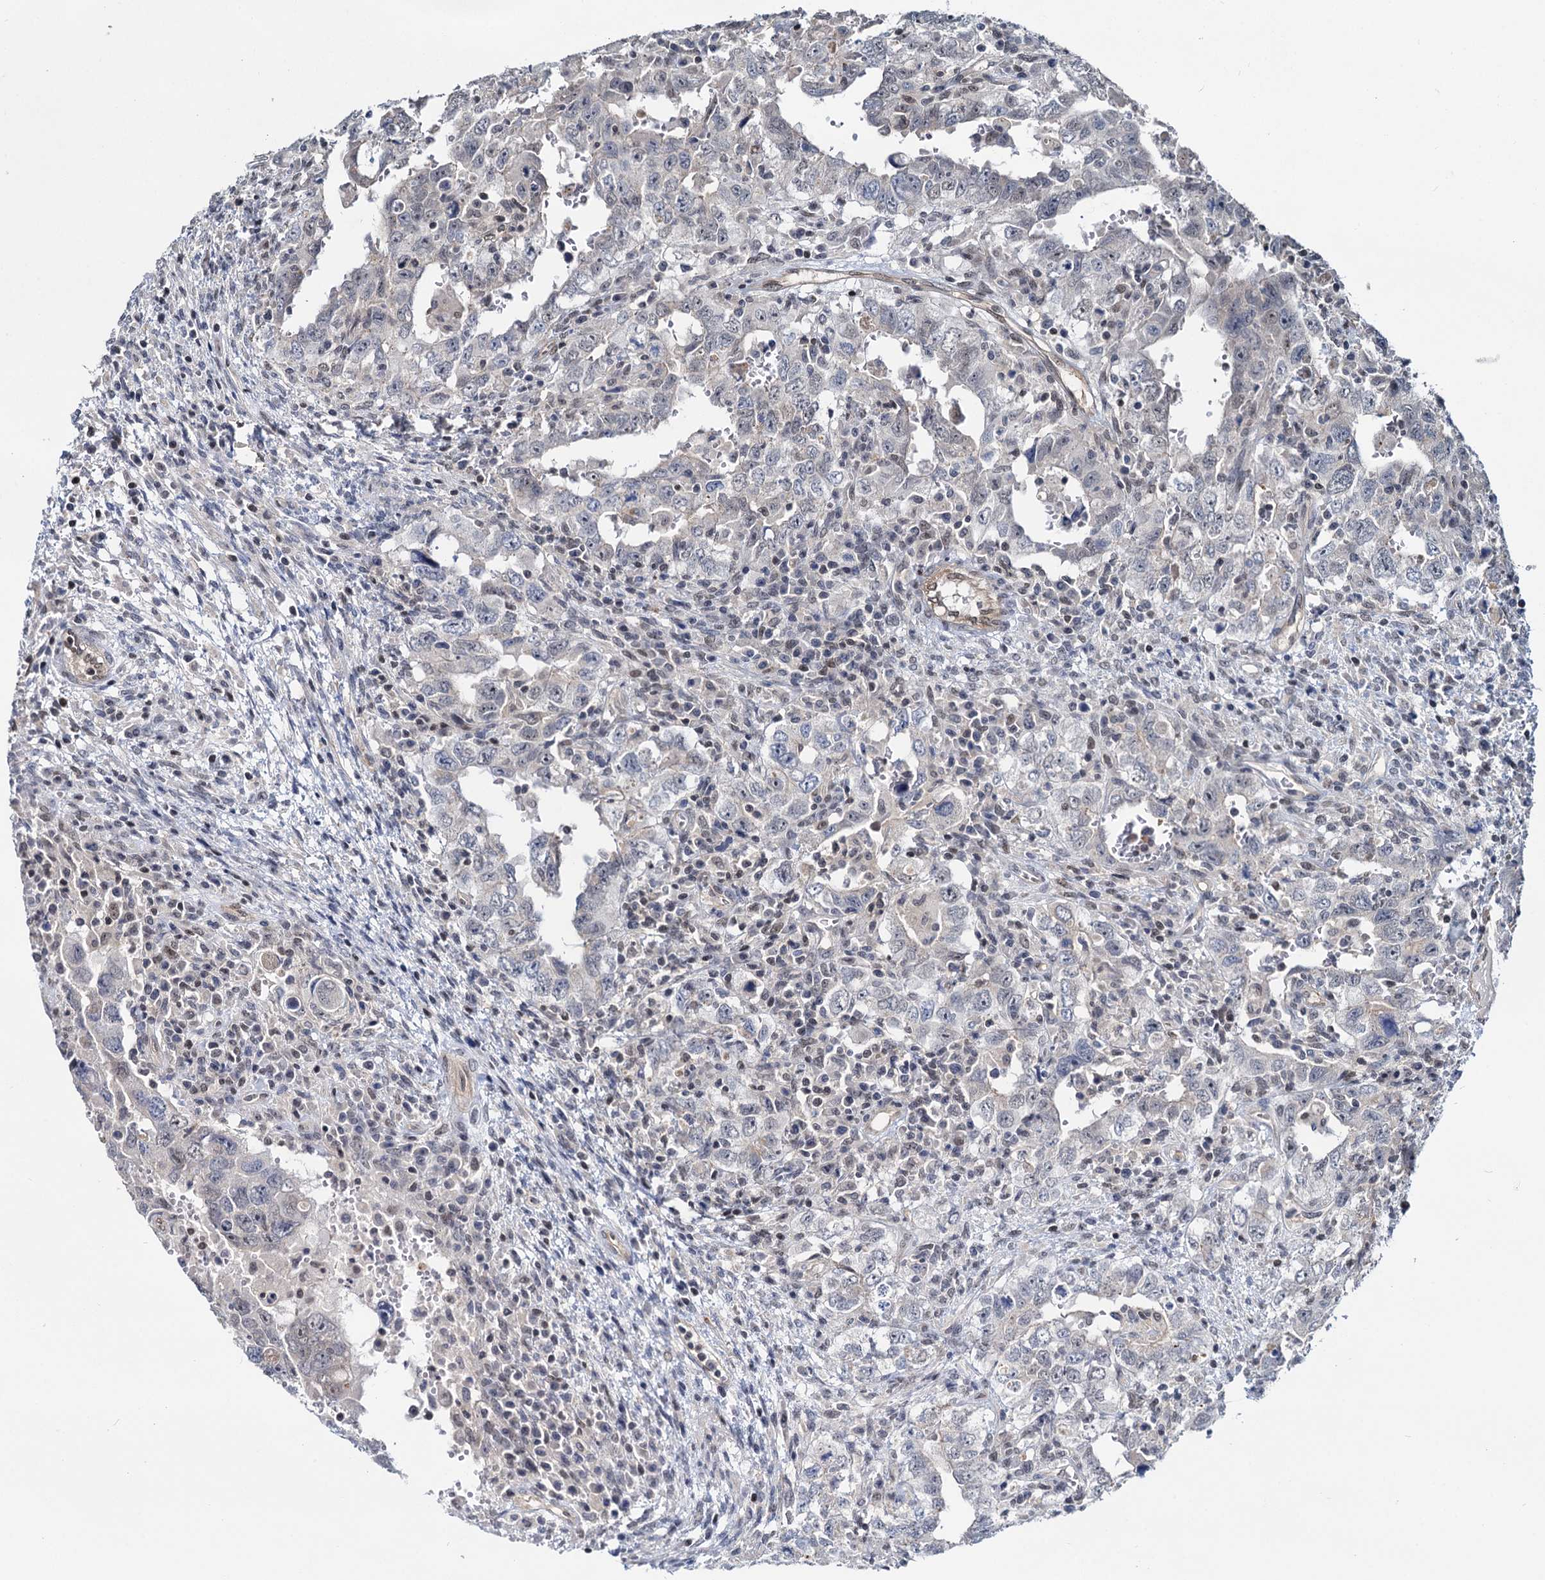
{"staining": {"intensity": "weak", "quantity": "<25%", "location": "nuclear"}, "tissue": "testis cancer", "cell_type": "Tumor cells", "image_type": "cancer", "snomed": [{"axis": "morphology", "description": "Carcinoma, Embryonal, NOS"}, {"axis": "topography", "description": "Testis"}], "caption": "This is an immunohistochemistry (IHC) histopathology image of human testis cancer. There is no positivity in tumor cells.", "gene": "UBLCP1", "patient": {"sex": "male", "age": 26}}